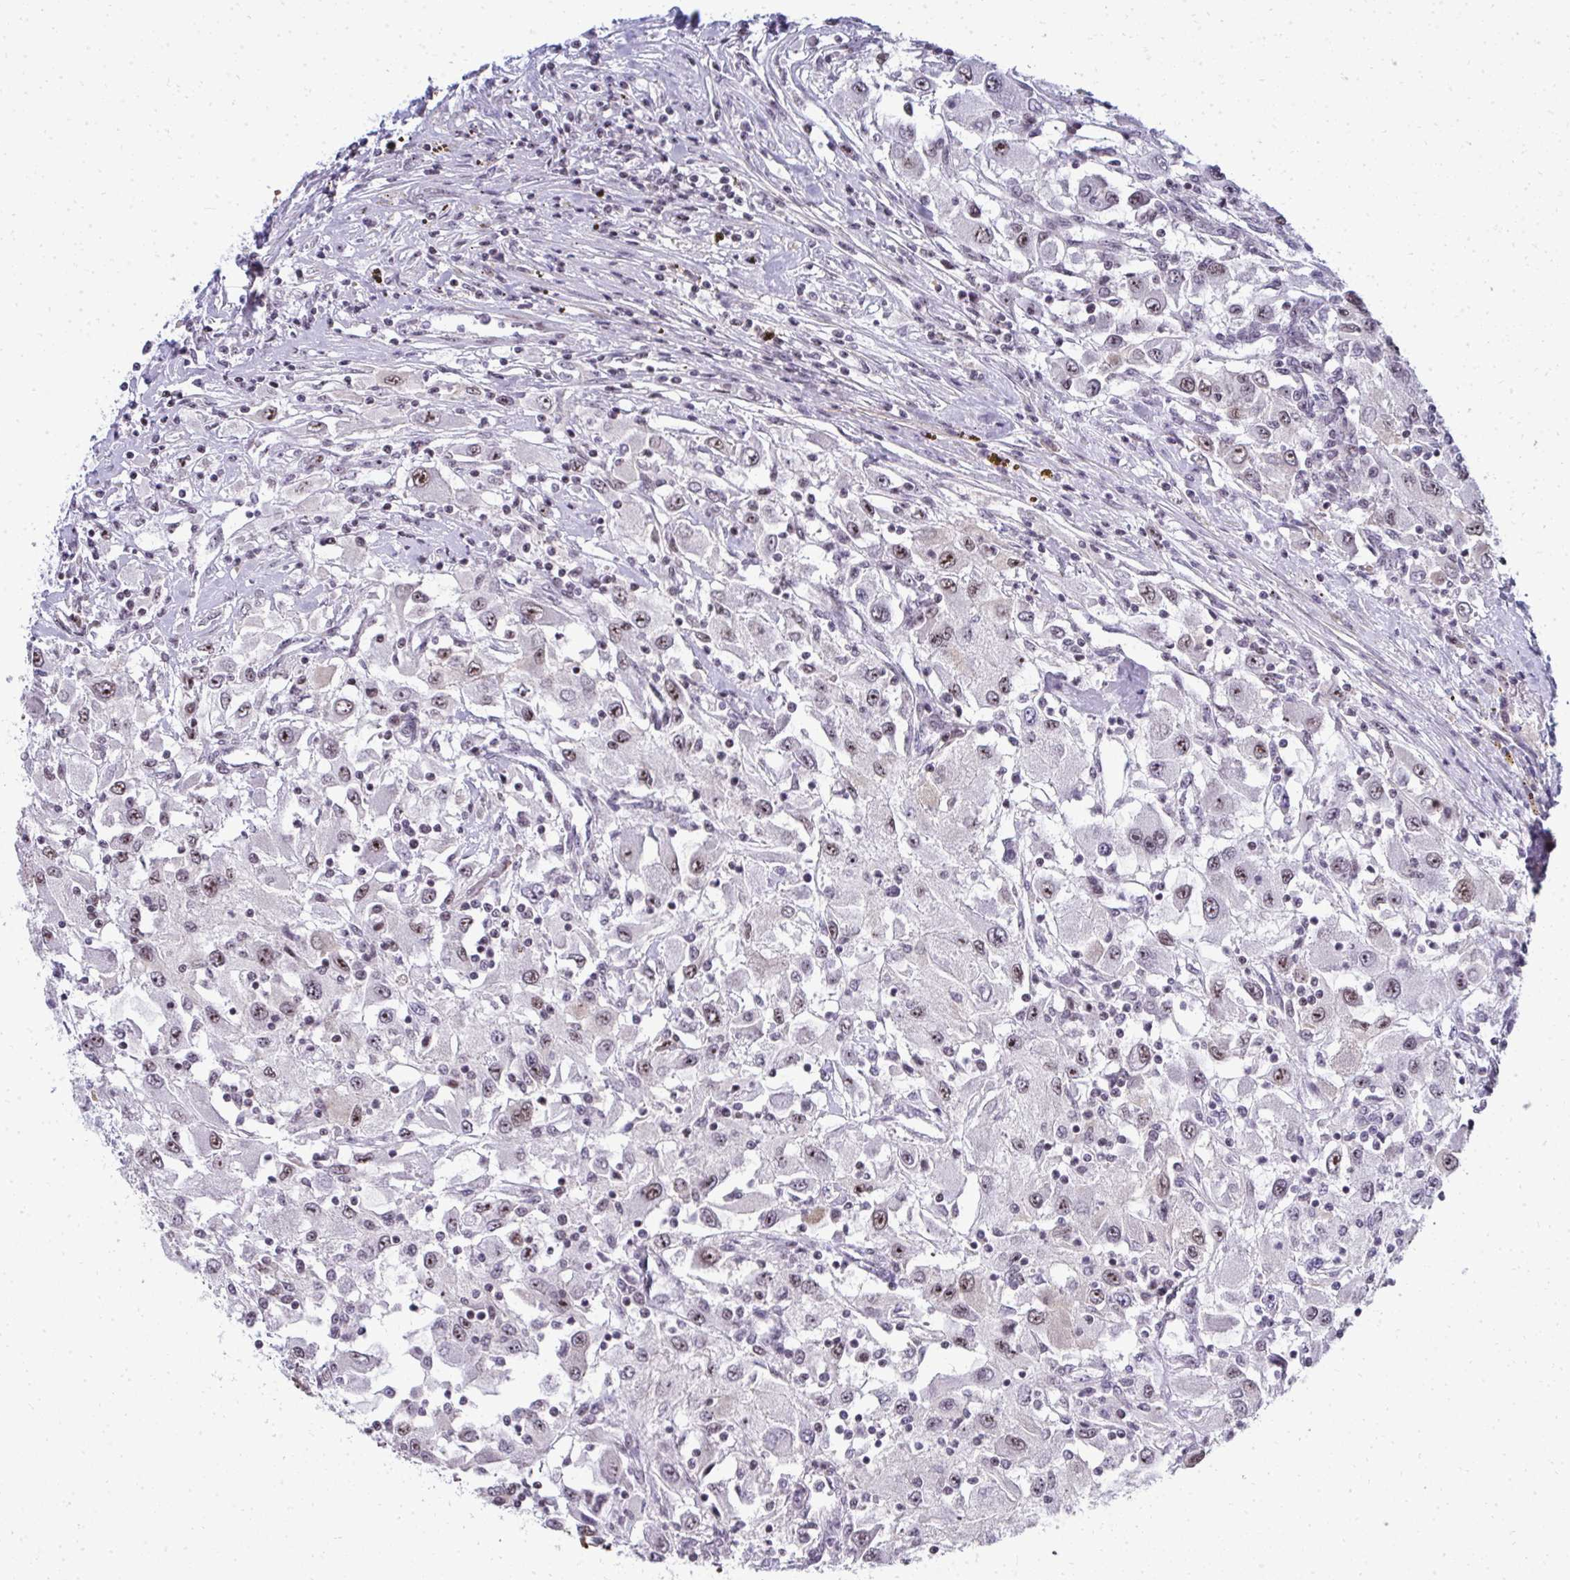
{"staining": {"intensity": "moderate", "quantity": "<25%", "location": "nuclear"}, "tissue": "renal cancer", "cell_type": "Tumor cells", "image_type": "cancer", "snomed": [{"axis": "morphology", "description": "Adenocarcinoma, NOS"}, {"axis": "topography", "description": "Kidney"}], "caption": "A high-resolution image shows IHC staining of adenocarcinoma (renal), which exhibits moderate nuclear staining in approximately <25% of tumor cells. The protein is shown in brown color, while the nuclei are stained blue.", "gene": "SIRT7", "patient": {"sex": "female", "age": 67}}